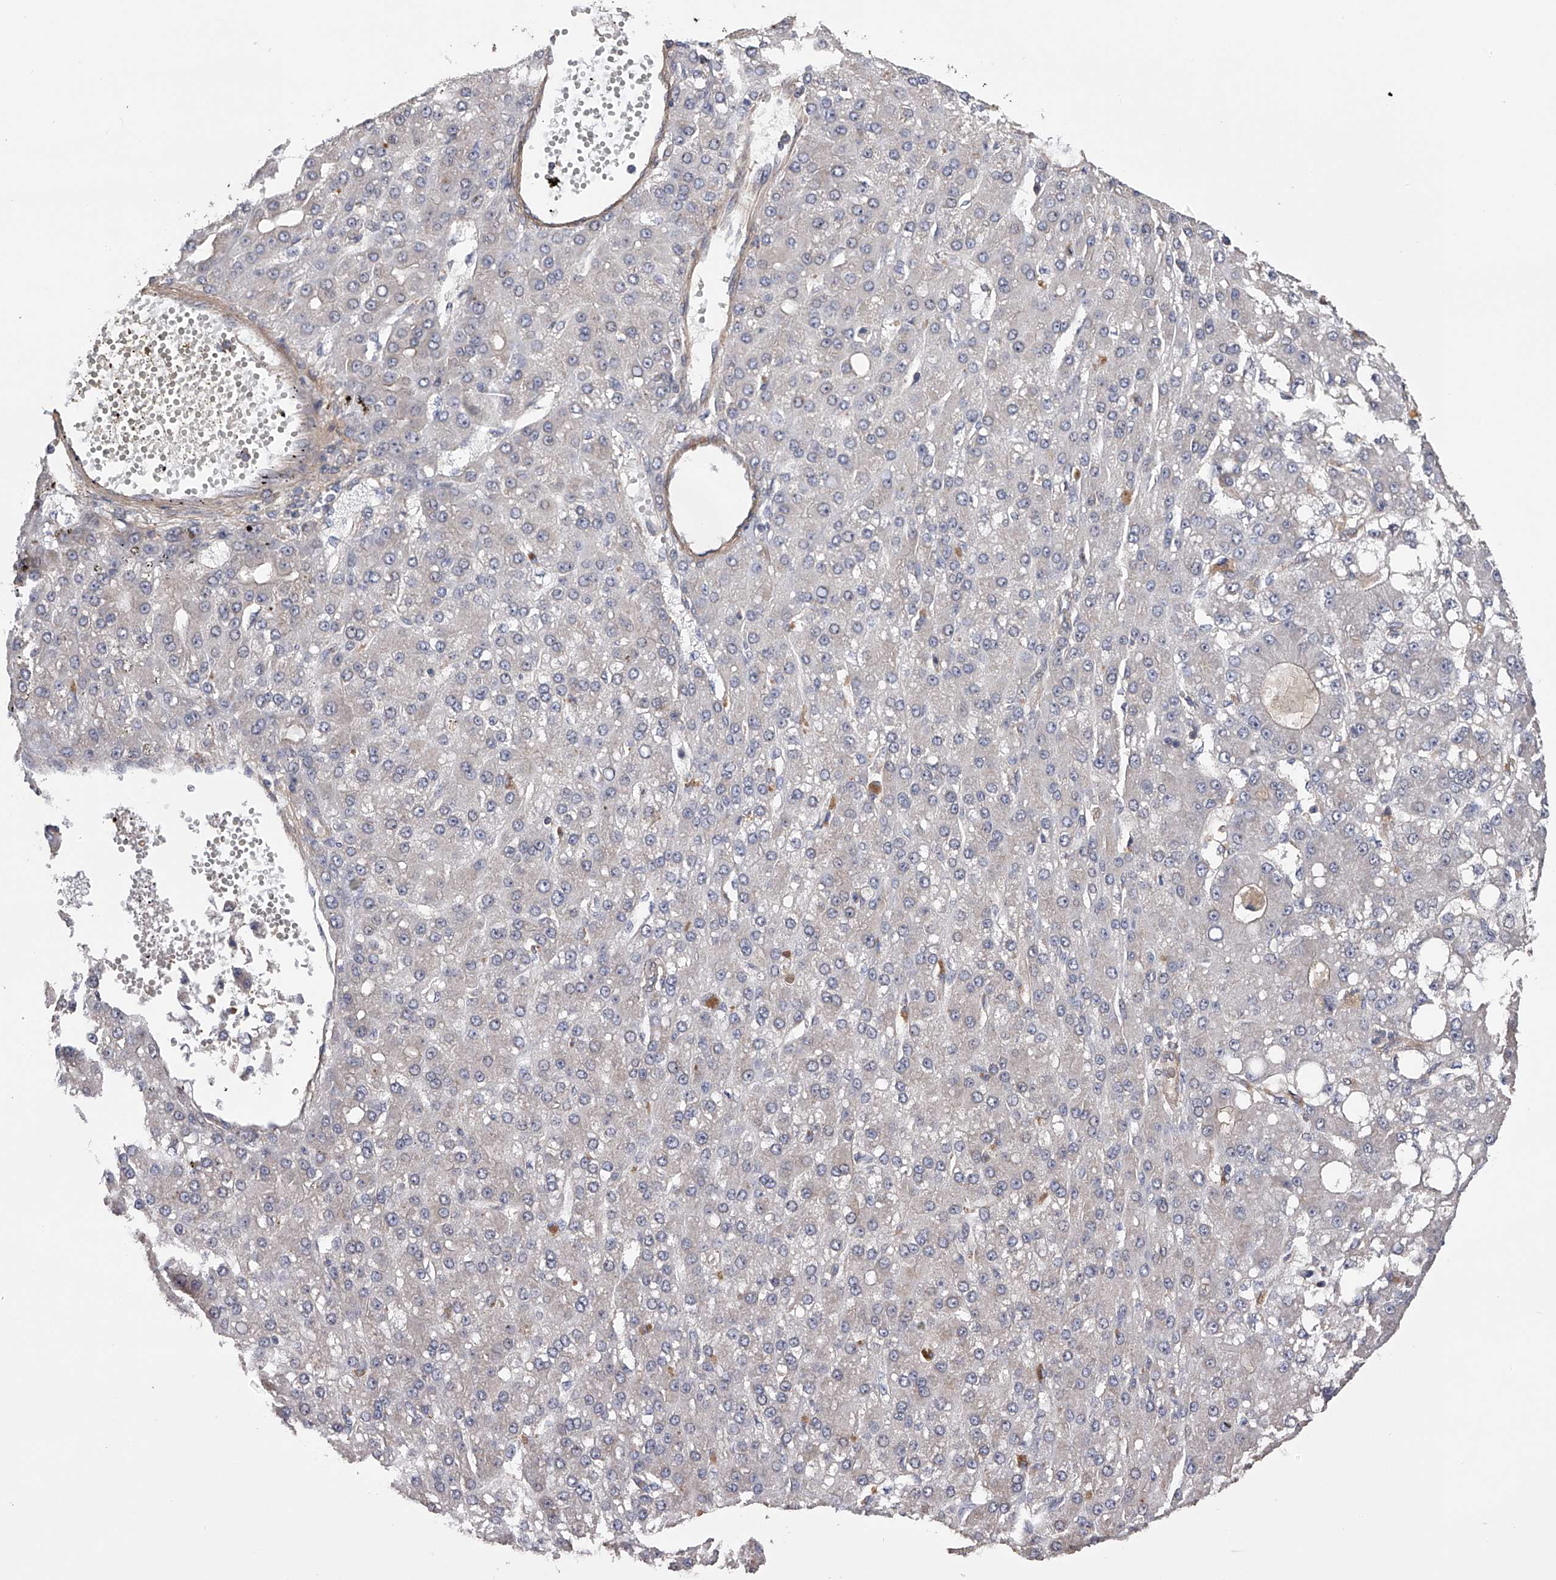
{"staining": {"intensity": "negative", "quantity": "none", "location": "none"}, "tissue": "liver cancer", "cell_type": "Tumor cells", "image_type": "cancer", "snomed": [{"axis": "morphology", "description": "Carcinoma, Hepatocellular, NOS"}, {"axis": "topography", "description": "Liver"}], "caption": "Liver hepatocellular carcinoma stained for a protein using immunohistochemistry displays no expression tumor cells.", "gene": "CFAP298", "patient": {"sex": "male", "age": 67}}